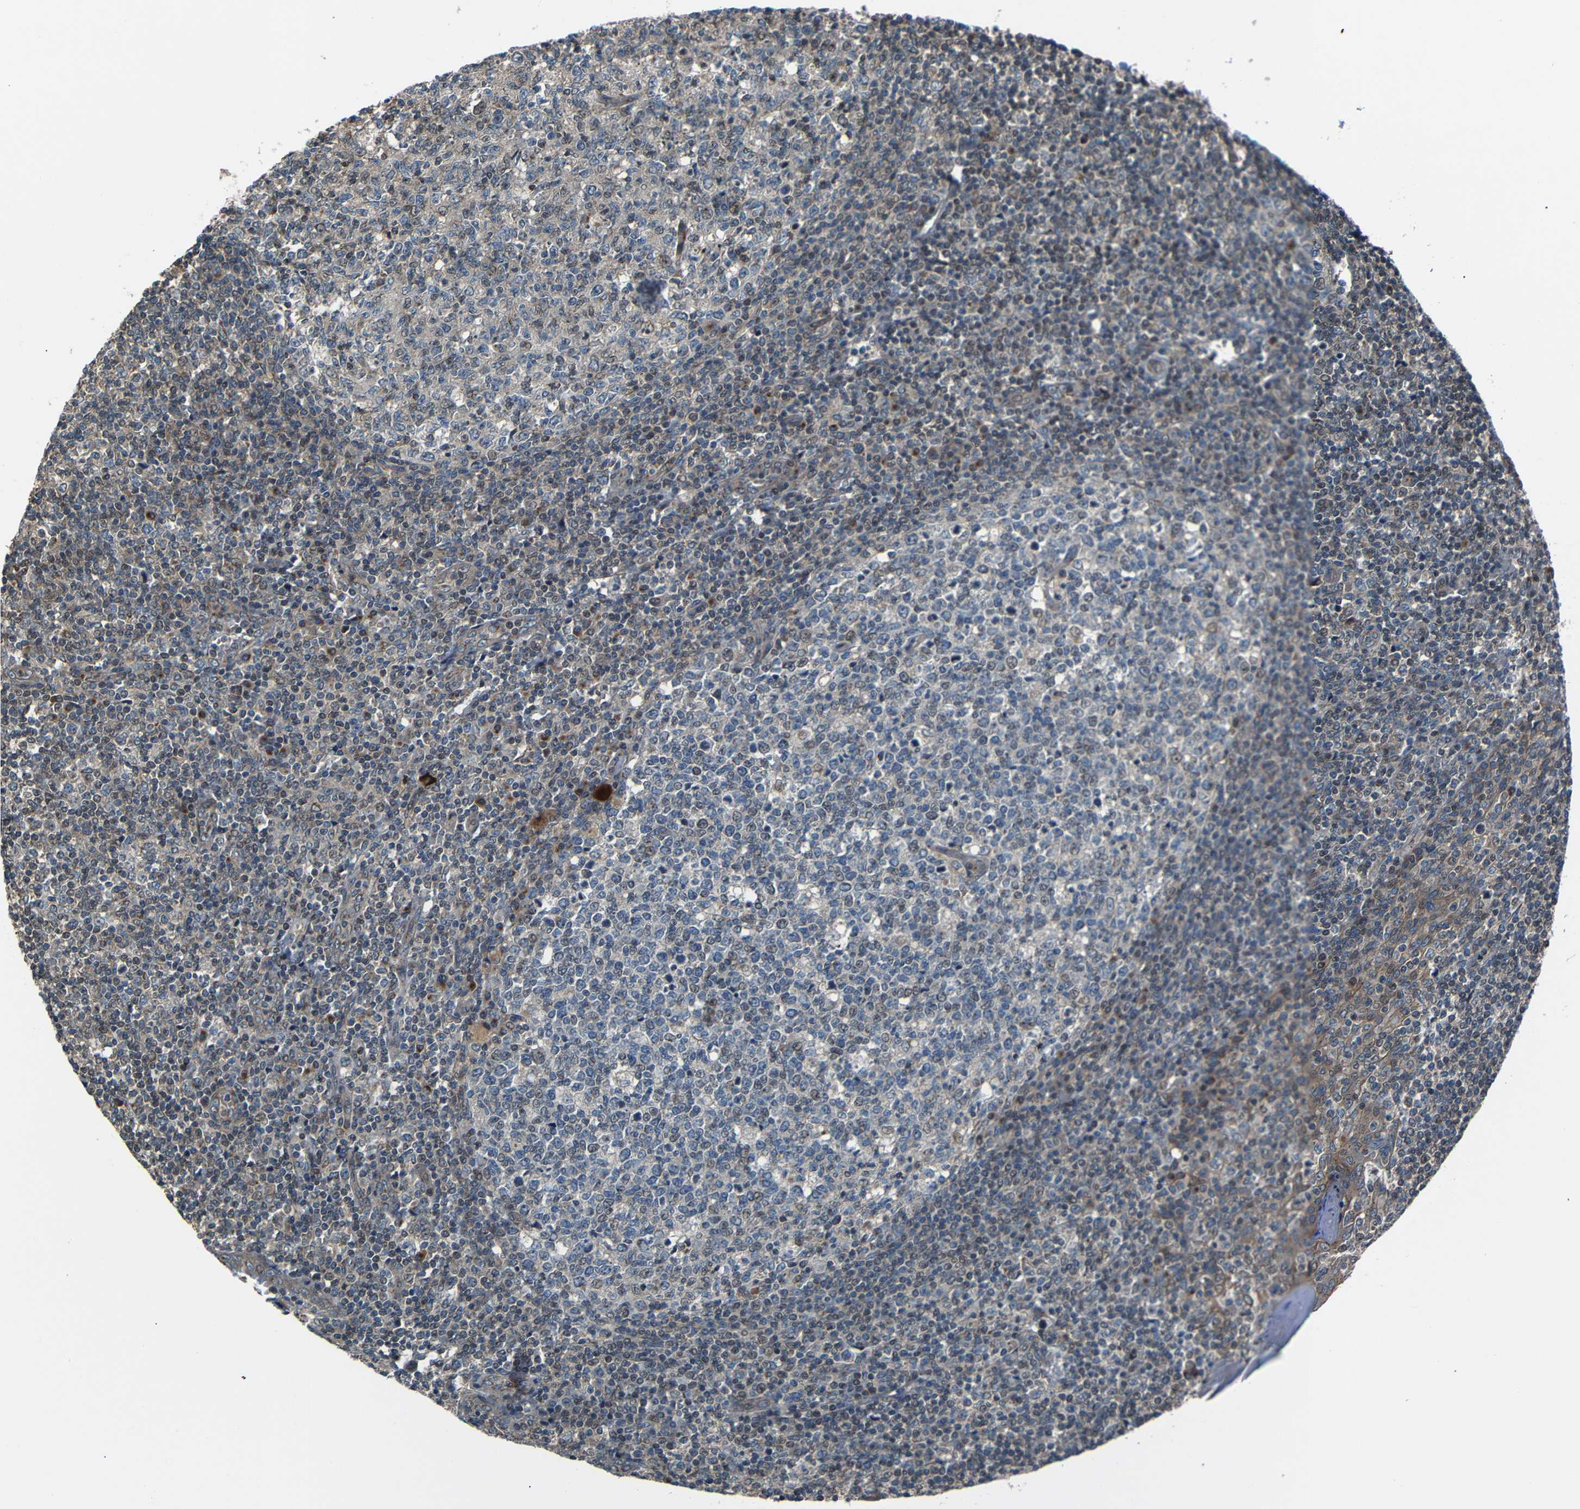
{"staining": {"intensity": "moderate", "quantity": ">75%", "location": "cytoplasmic/membranous,nuclear"}, "tissue": "tonsil", "cell_type": "Germinal center cells", "image_type": "normal", "snomed": [{"axis": "morphology", "description": "Normal tissue, NOS"}, {"axis": "topography", "description": "Tonsil"}], "caption": "Immunohistochemistry (IHC) (DAB) staining of benign tonsil reveals moderate cytoplasmic/membranous,nuclear protein expression in about >75% of germinal center cells. (DAB IHC with brightfield microscopy, high magnification).", "gene": "AKAP9", "patient": {"sex": "female", "age": 19}}